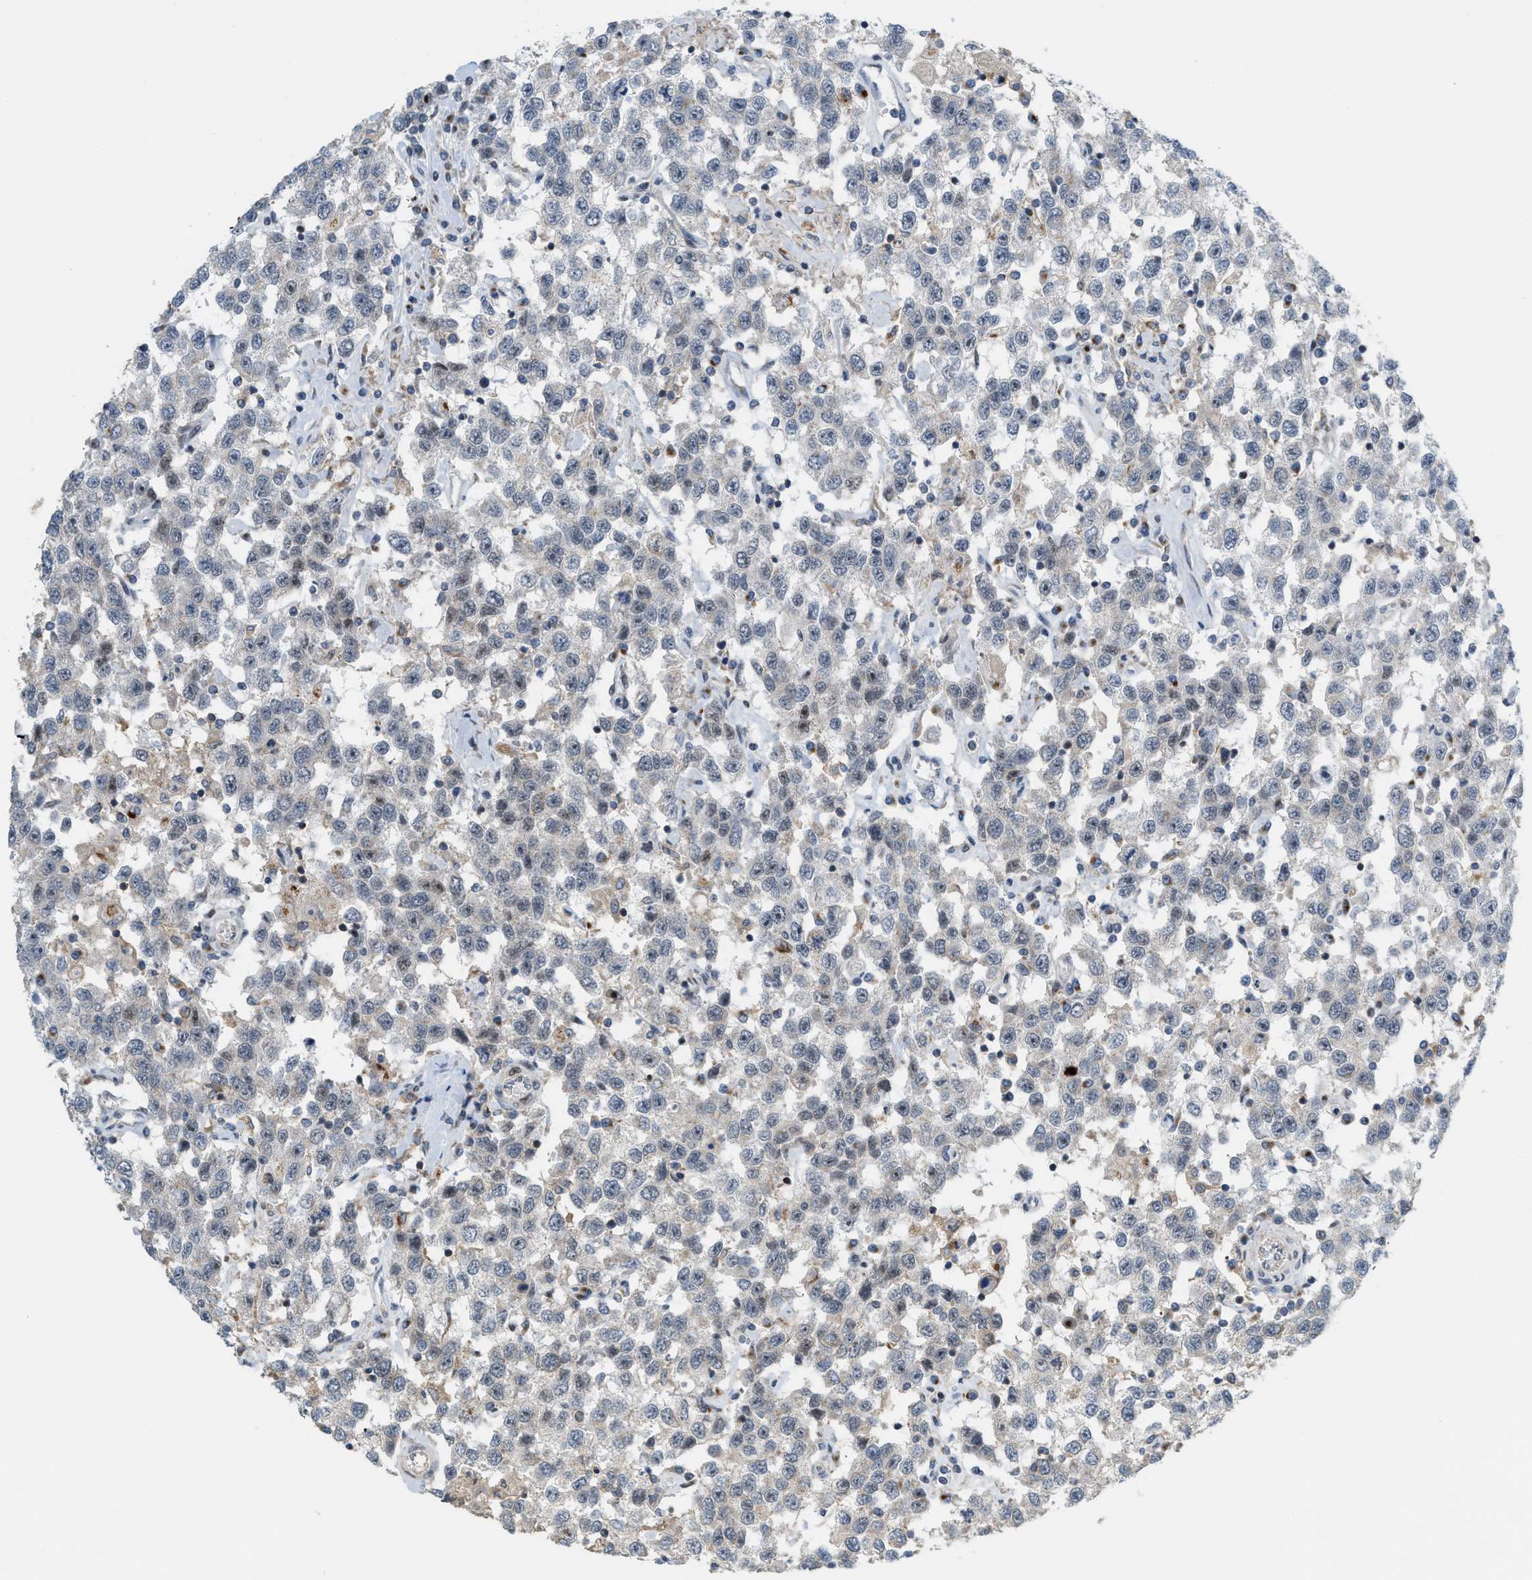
{"staining": {"intensity": "negative", "quantity": "none", "location": "none"}, "tissue": "testis cancer", "cell_type": "Tumor cells", "image_type": "cancer", "snomed": [{"axis": "morphology", "description": "Seminoma, NOS"}, {"axis": "topography", "description": "Testis"}], "caption": "Tumor cells are negative for brown protein staining in testis cancer (seminoma).", "gene": "DIPK1A", "patient": {"sex": "male", "age": 41}}